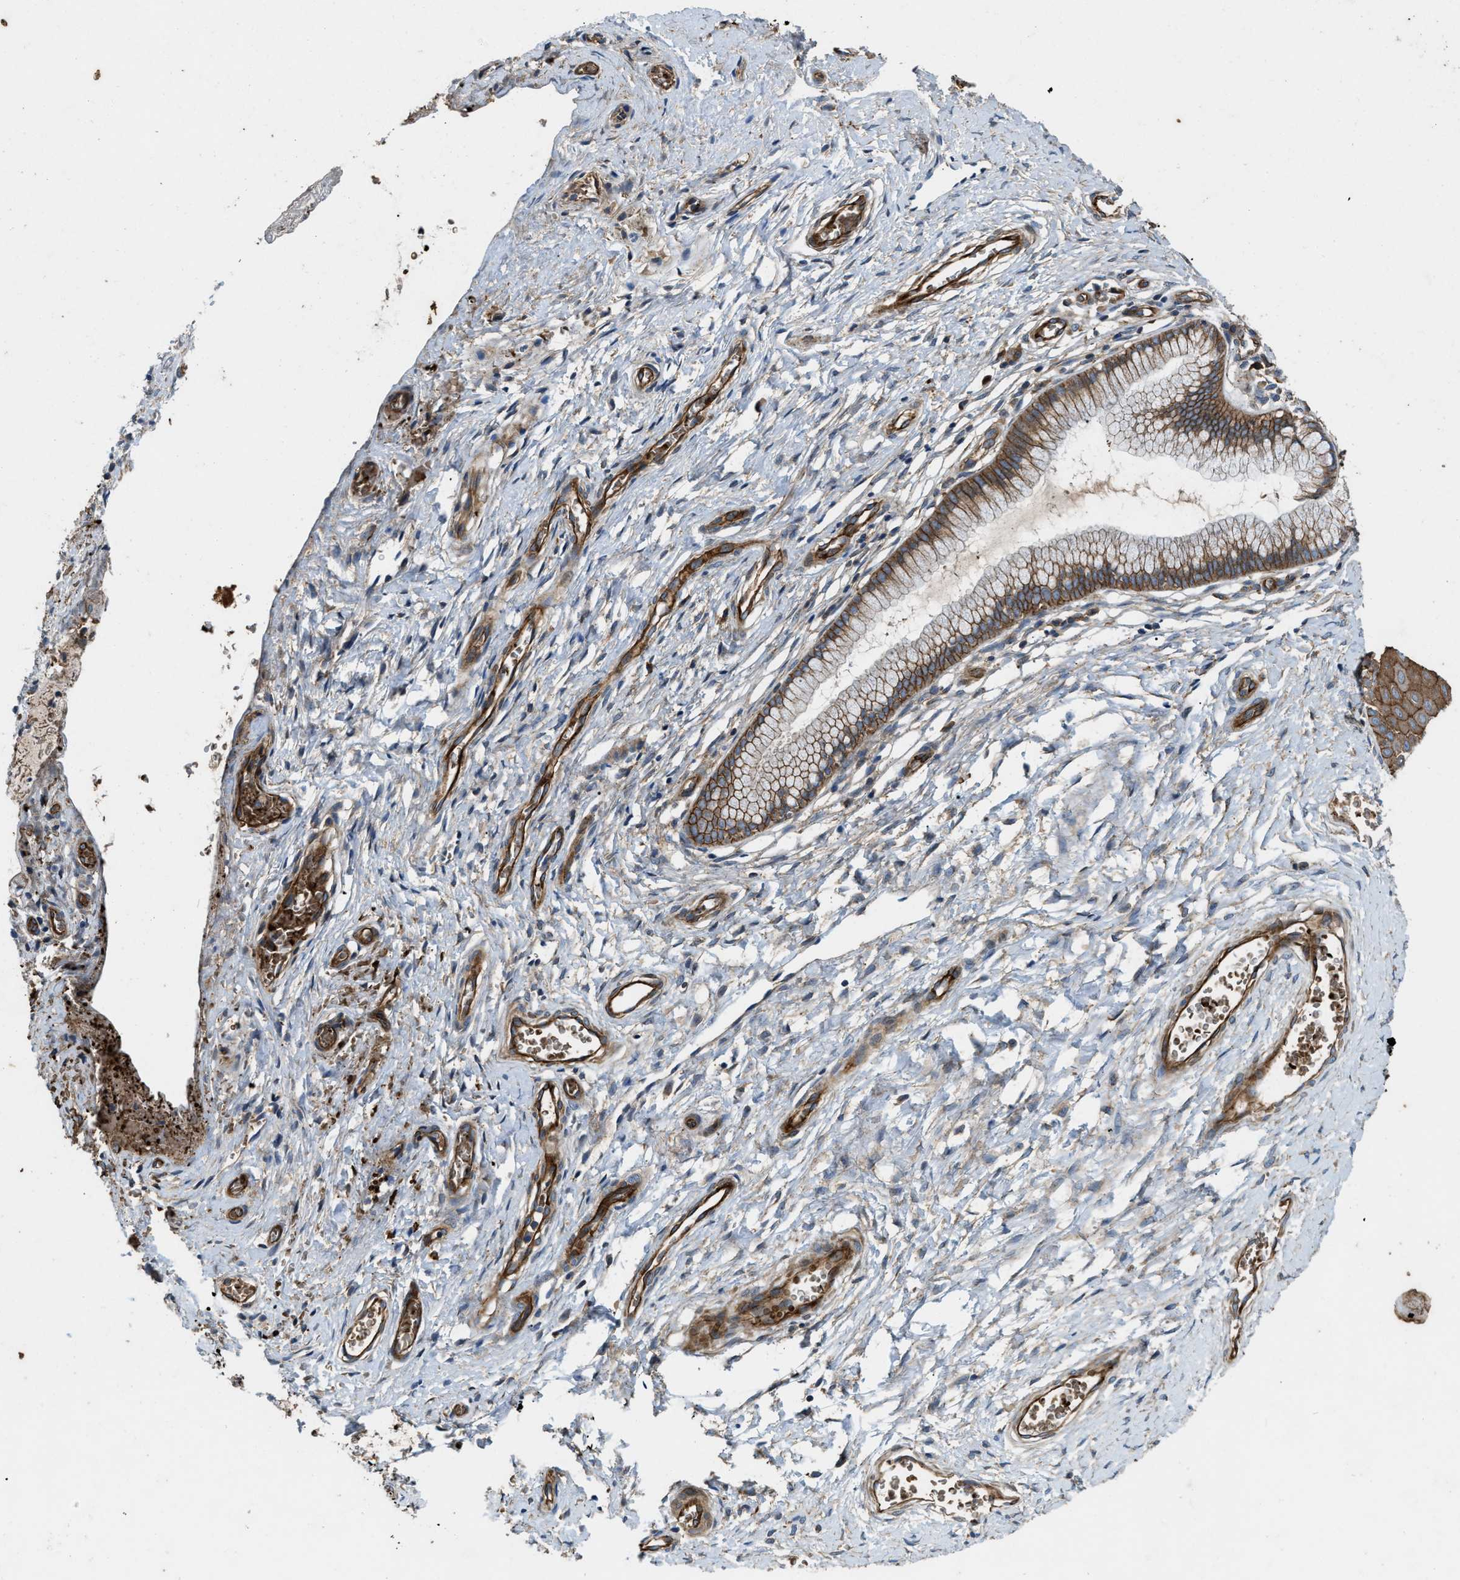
{"staining": {"intensity": "strong", "quantity": ">75%", "location": "cytoplasmic/membranous"}, "tissue": "cervix", "cell_type": "Glandular cells", "image_type": "normal", "snomed": [{"axis": "morphology", "description": "Normal tissue, NOS"}, {"axis": "topography", "description": "Cervix"}], "caption": "A high-resolution histopathology image shows immunohistochemistry (IHC) staining of benign cervix, which displays strong cytoplasmic/membranous expression in about >75% of glandular cells. The staining was performed using DAB (3,3'-diaminobenzidine) to visualize the protein expression in brown, while the nuclei were stained in blue with hematoxylin (Magnification: 20x).", "gene": "ERC1", "patient": {"sex": "female", "age": 55}}